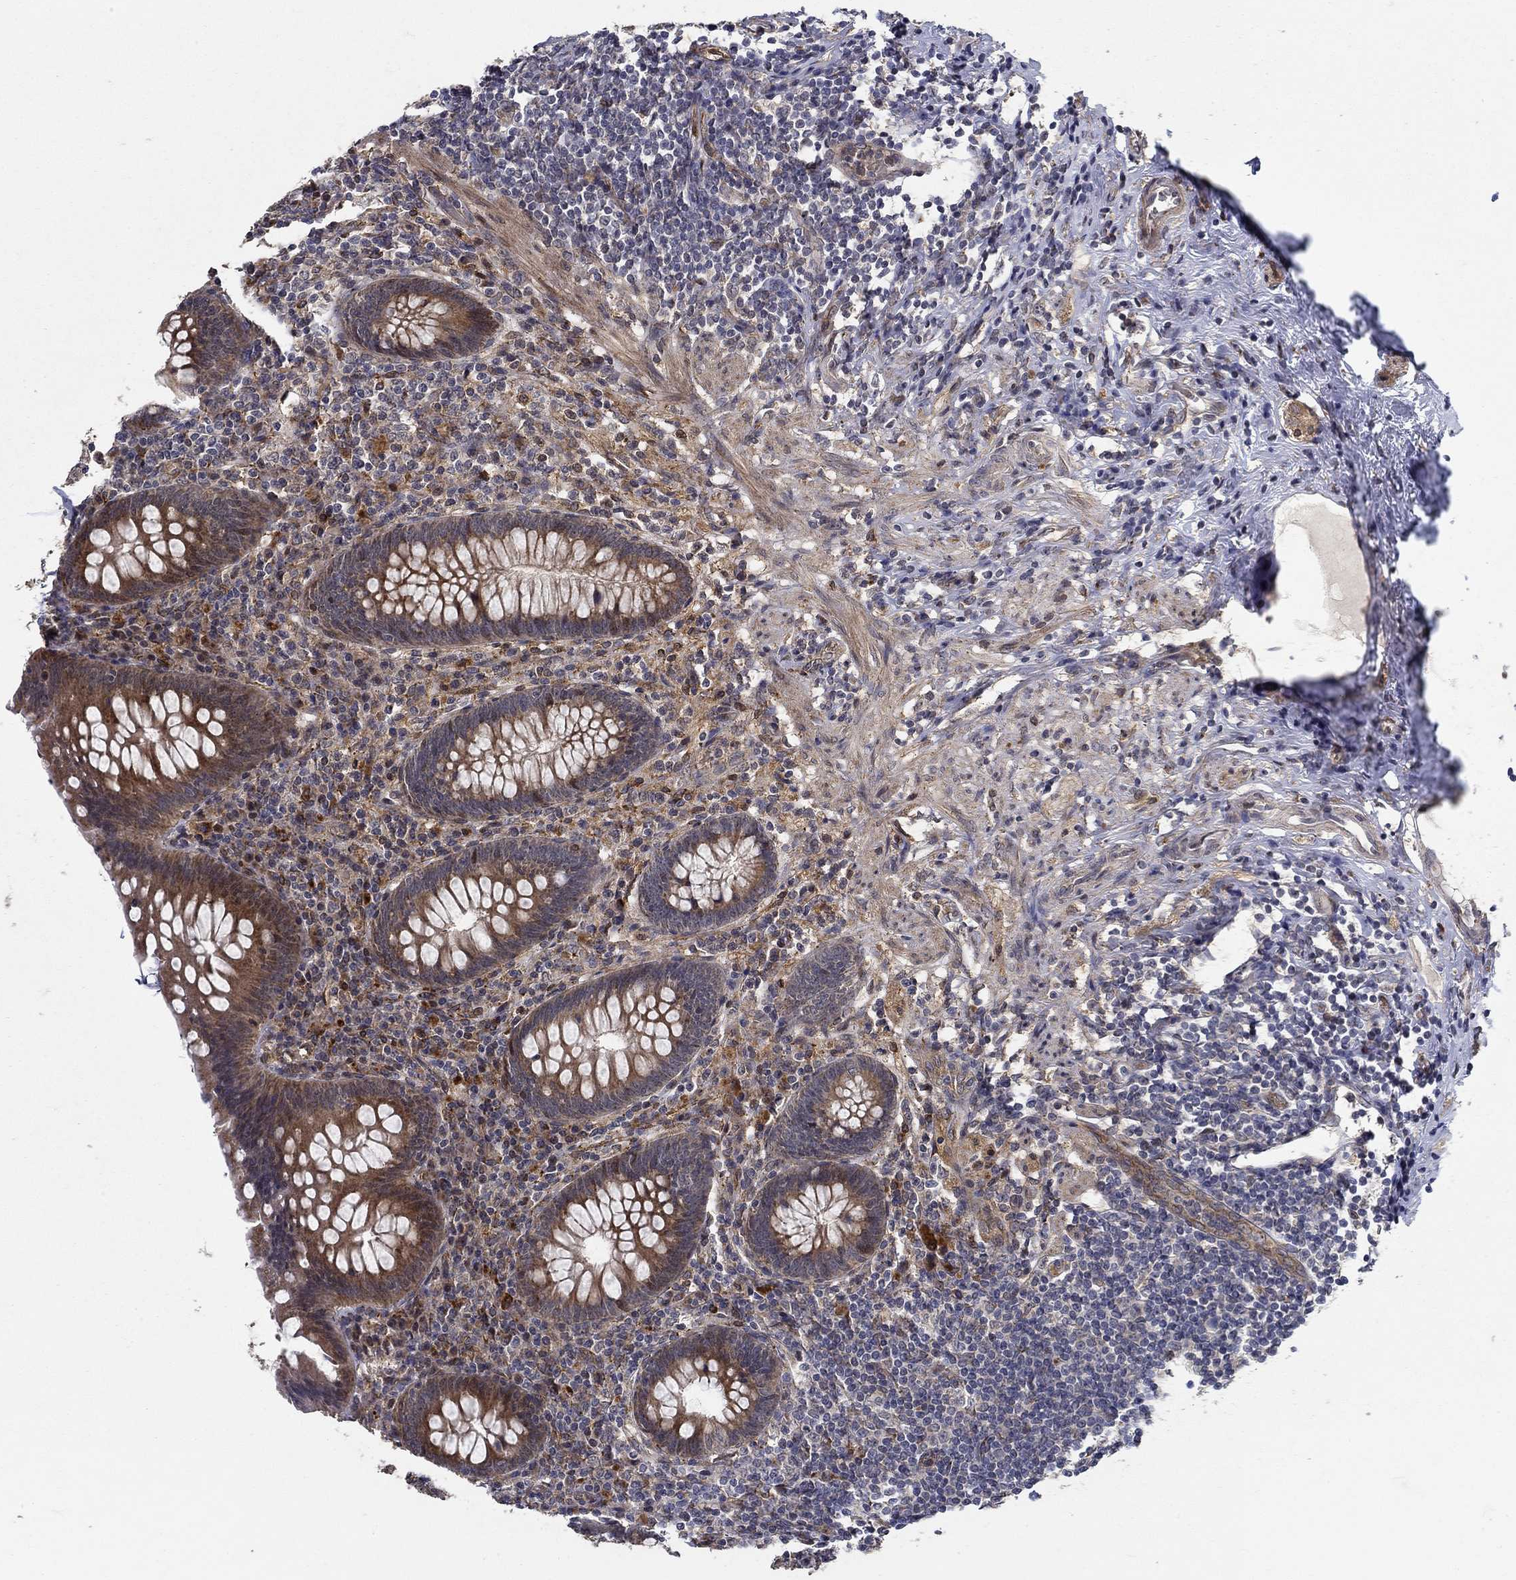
{"staining": {"intensity": "strong", "quantity": "25%-75%", "location": "cytoplasmic/membranous"}, "tissue": "appendix", "cell_type": "Glandular cells", "image_type": "normal", "snomed": [{"axis": "morphology", "description": "Normal tissue, NOS"}, {"axis": "topography", "description": "Appendix"}], "caption": "Protein expression analysis of normal appendix displays strong cytoplasmic/membranous staining in approximately 25%-75% of glandular cells.", "gene": "ZNF594", "patient": {"sex": "male", "age": 47}}